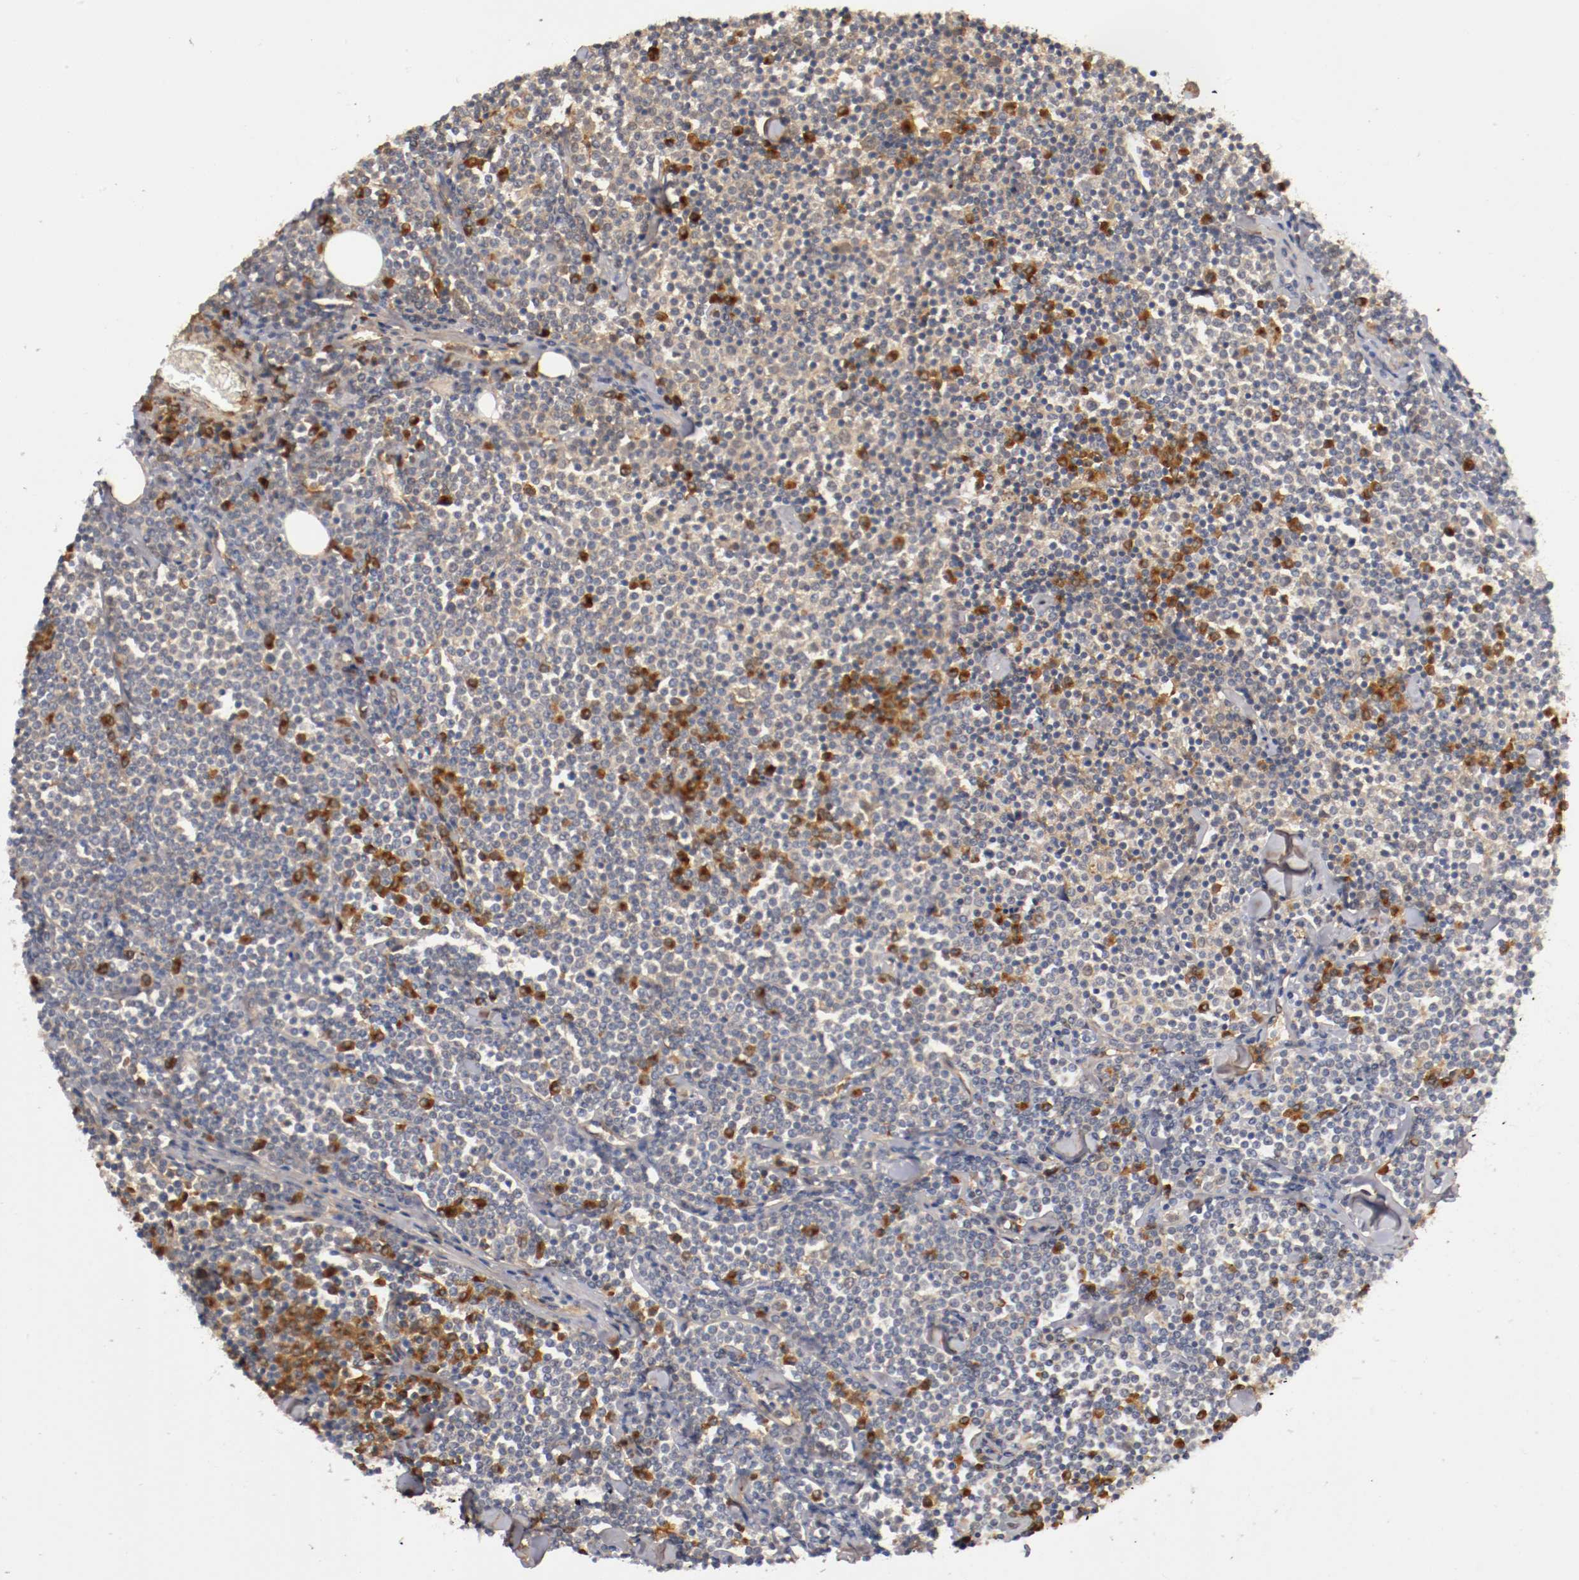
{"staining": {"intensity": "moderate", "quantity": "<25%", "location": "cytoplasmic/membranous,nuclear"}, "tissue": "lymphoma", "cell_type": "Tumor cells", "image_type": "cancer", "snomed": [{"axis": "morphology", "description": "Malignant lymphoma, non-Hodgkin's type, Low grade"}, {"axis": "topography", "description": "Soft tissue"}], "caption": "High-power microscopy captured an immunohistochemistry (IHC) photomicrograph of malignant lymphoma, non-Hodgkin's type (low-grade), revealing moderate cytoplasmic/membranous and nuclear expression in about <25% of tumor cells.", "gene": "DNMT3B", "patient": {"sex": "male", "age": 92}}